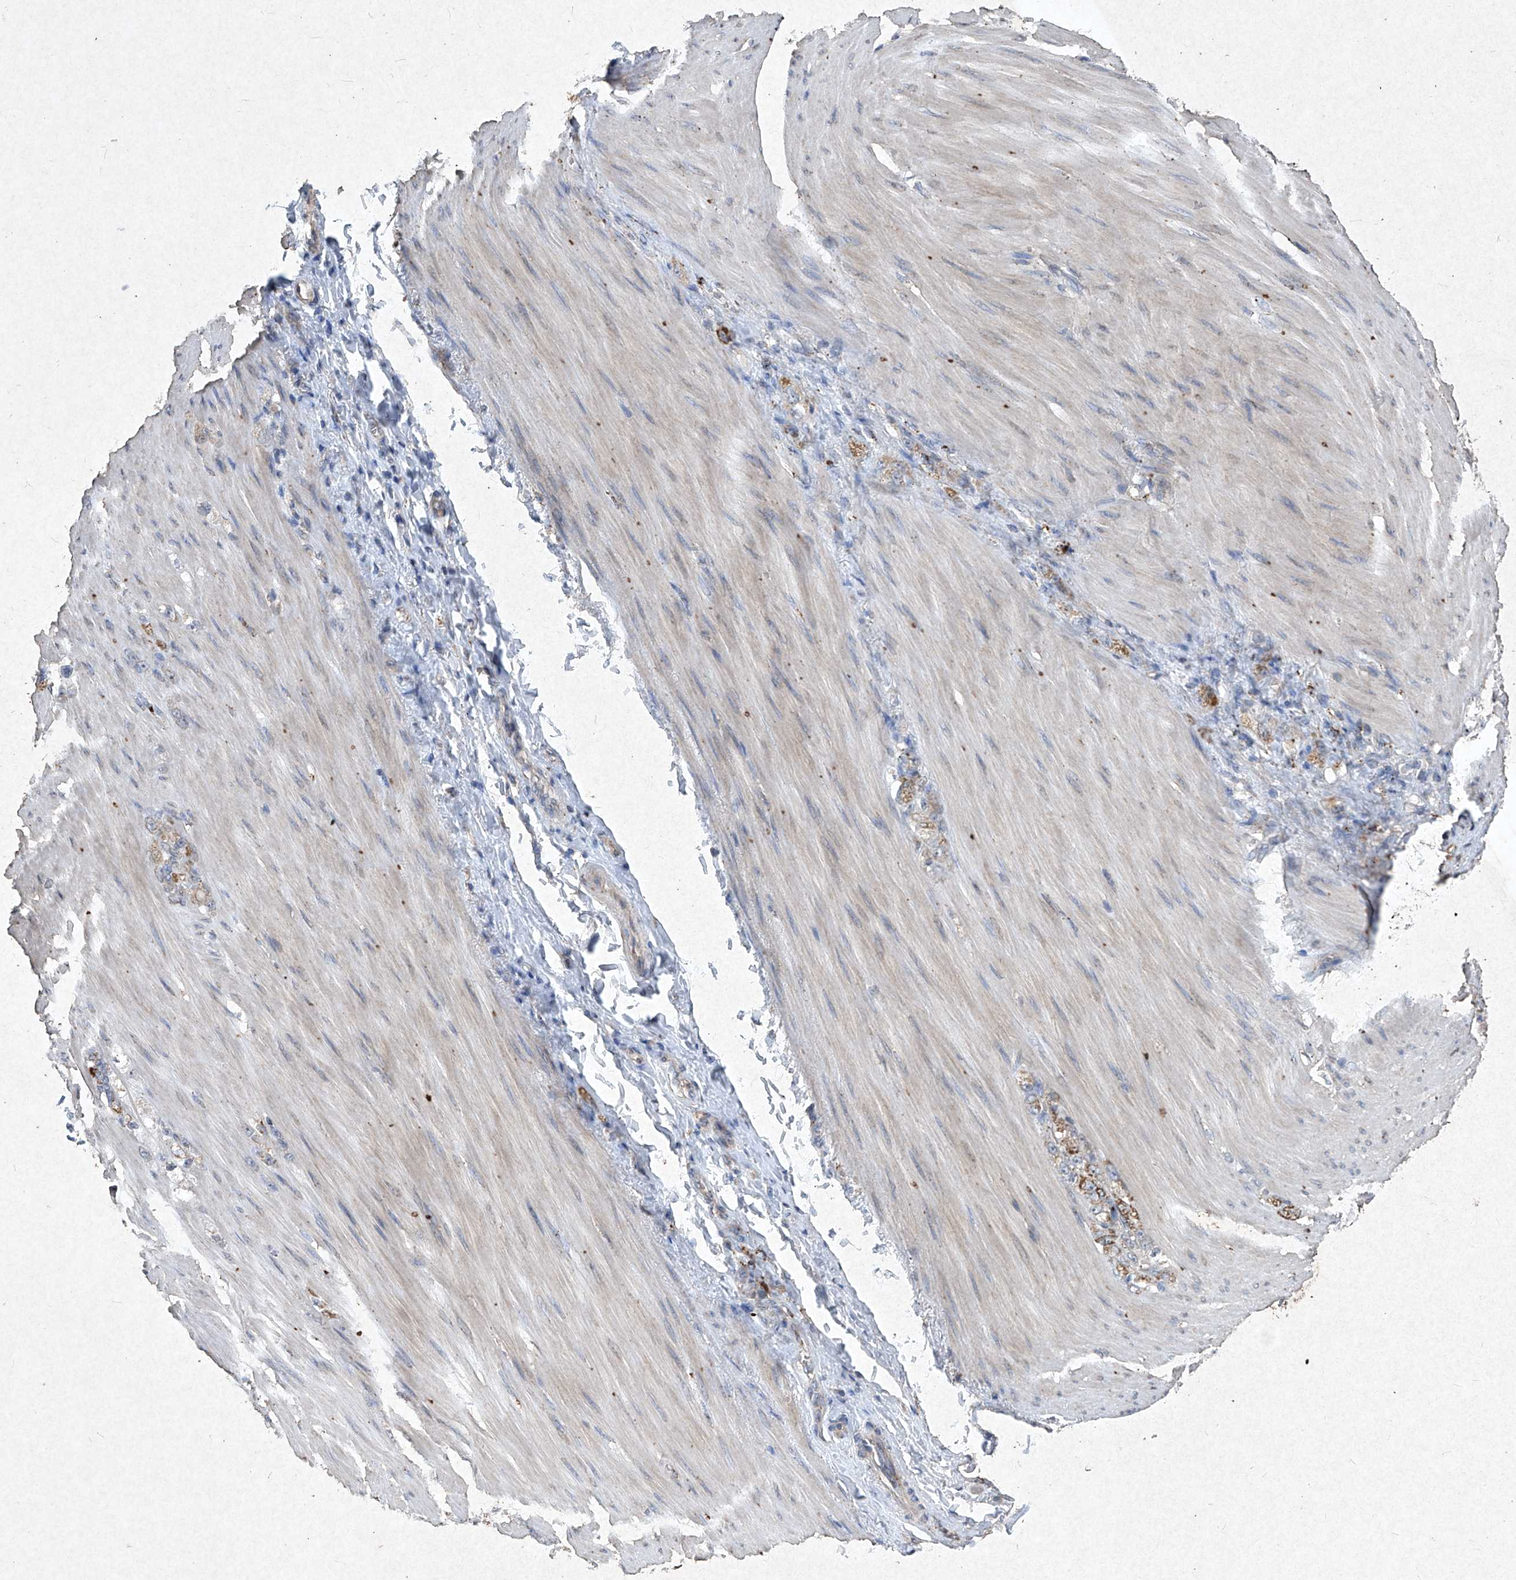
{"staining": {"intensity": "moderate", "quantity": "25%-75%", "location": "cytoplasmic/membranous"}, "tissue": "stomach cancer", "cell_type": "Tumor cells", "image_type": "cancer", "snomed": [{"axis": "morphology", "description": "Normal tissue, NOS"}, {"axis": "morphology", "description": "Adenocarcinoma, NOS"}, {"axis": "topography", "description": "Stomach"}], "caption": "Protein expression analysis of adenocarcinoma (stomach) demonstrates moderate cytoplasmic/membranous staining in approximately 25%-75% of tumor cells.", "gene": "MED16", "patient": {"sex": "male", "age": 82}}